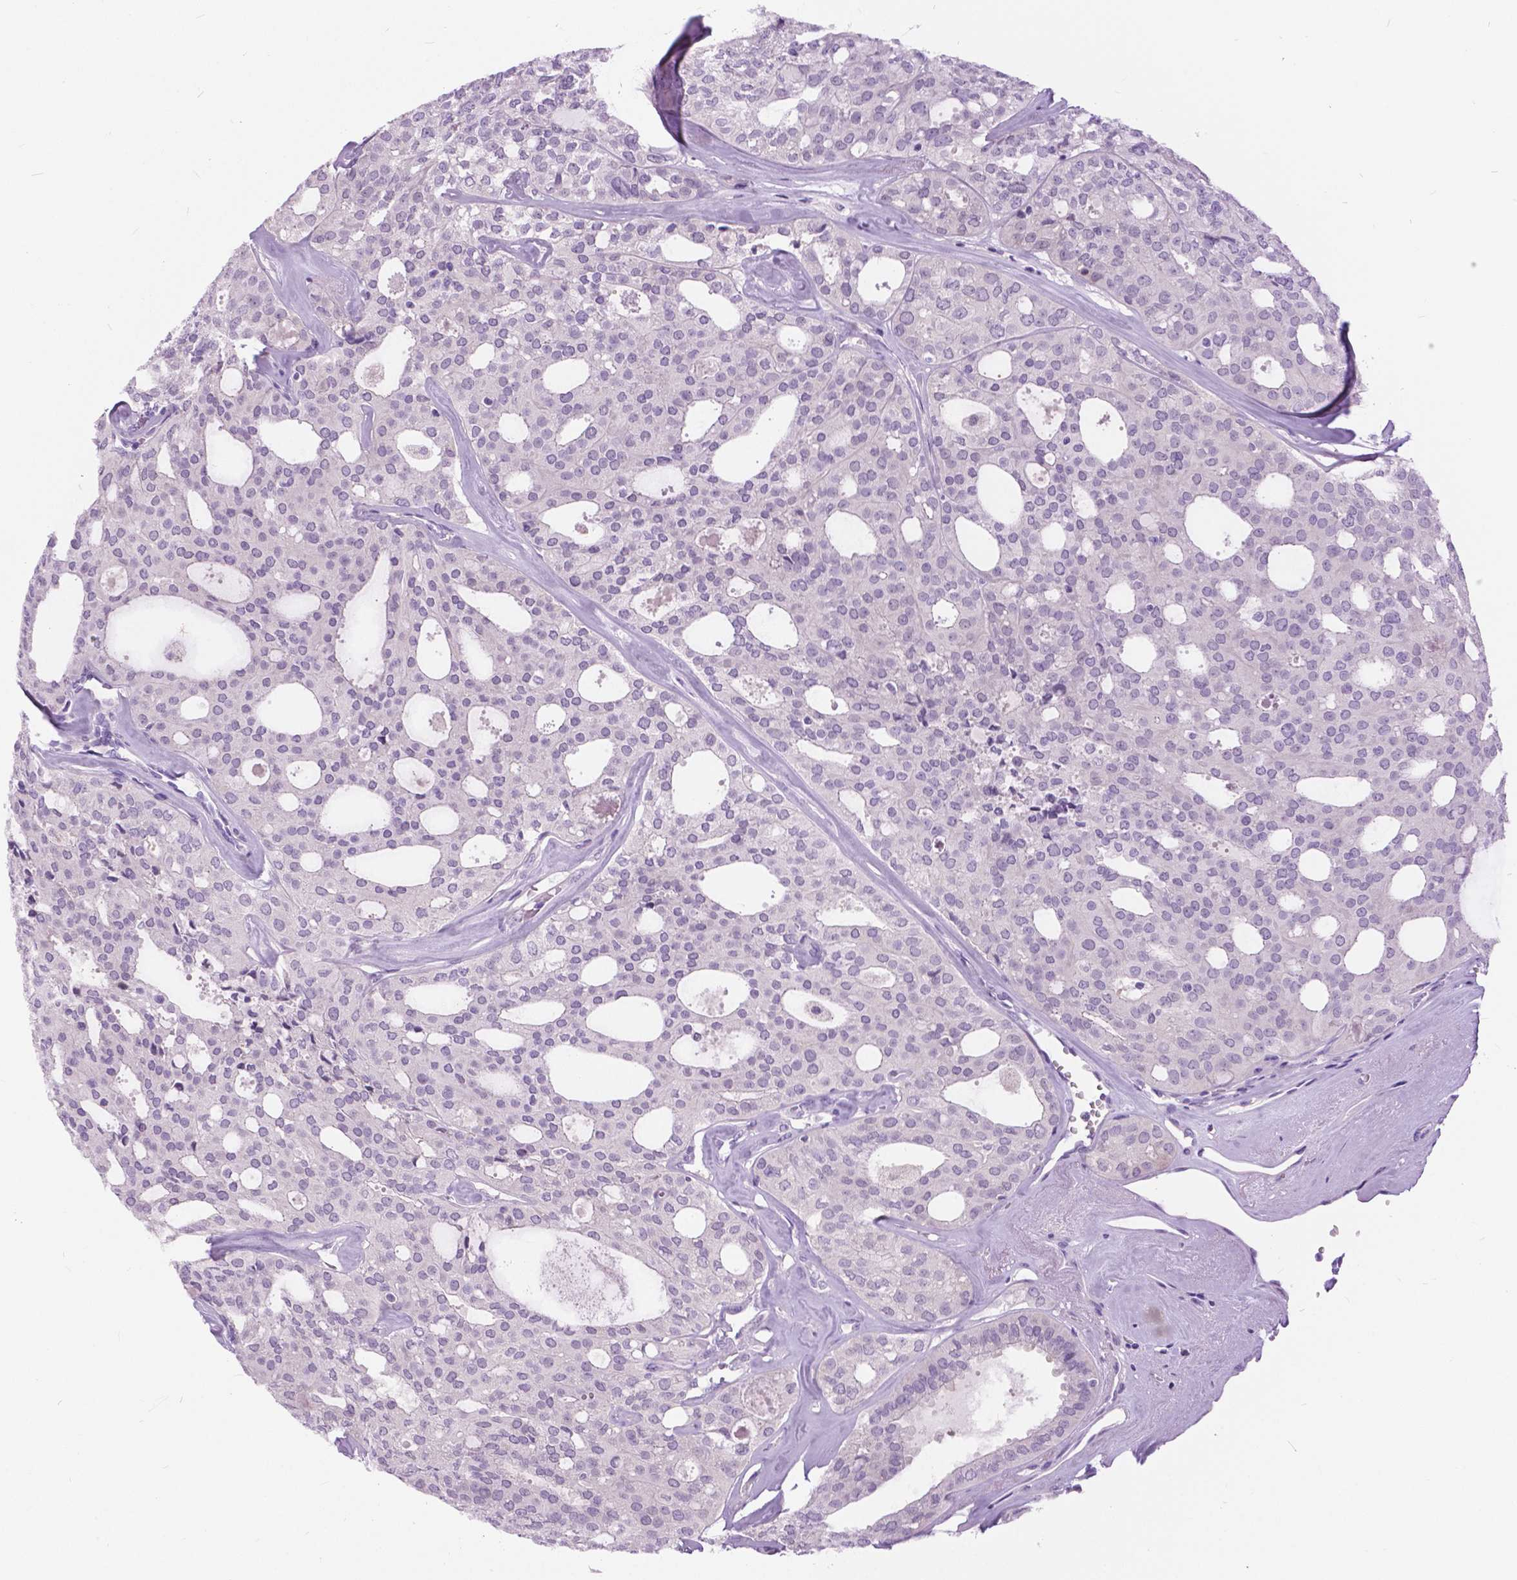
{"staining": {"intensity": "negative", "quantity": "none", "location": "none"}, "tissue": "thyroid cancer", "cell_type": "Tumor cells", "image_type": "cancer", "snomed": [{"axis": "morphology", "description": "Follicular adenoma carcinoma, NOS"}, {"axis": "topography", "description": "Thyroid gland"}], "caption": "DAB immunohistochemical staining of thyroid cancer (follicular adenoma carcinoma) reveals no significant positivity in tumor cells.", "gene": "TP53TG5", "patient": {"sex": "male", "age": 75}}